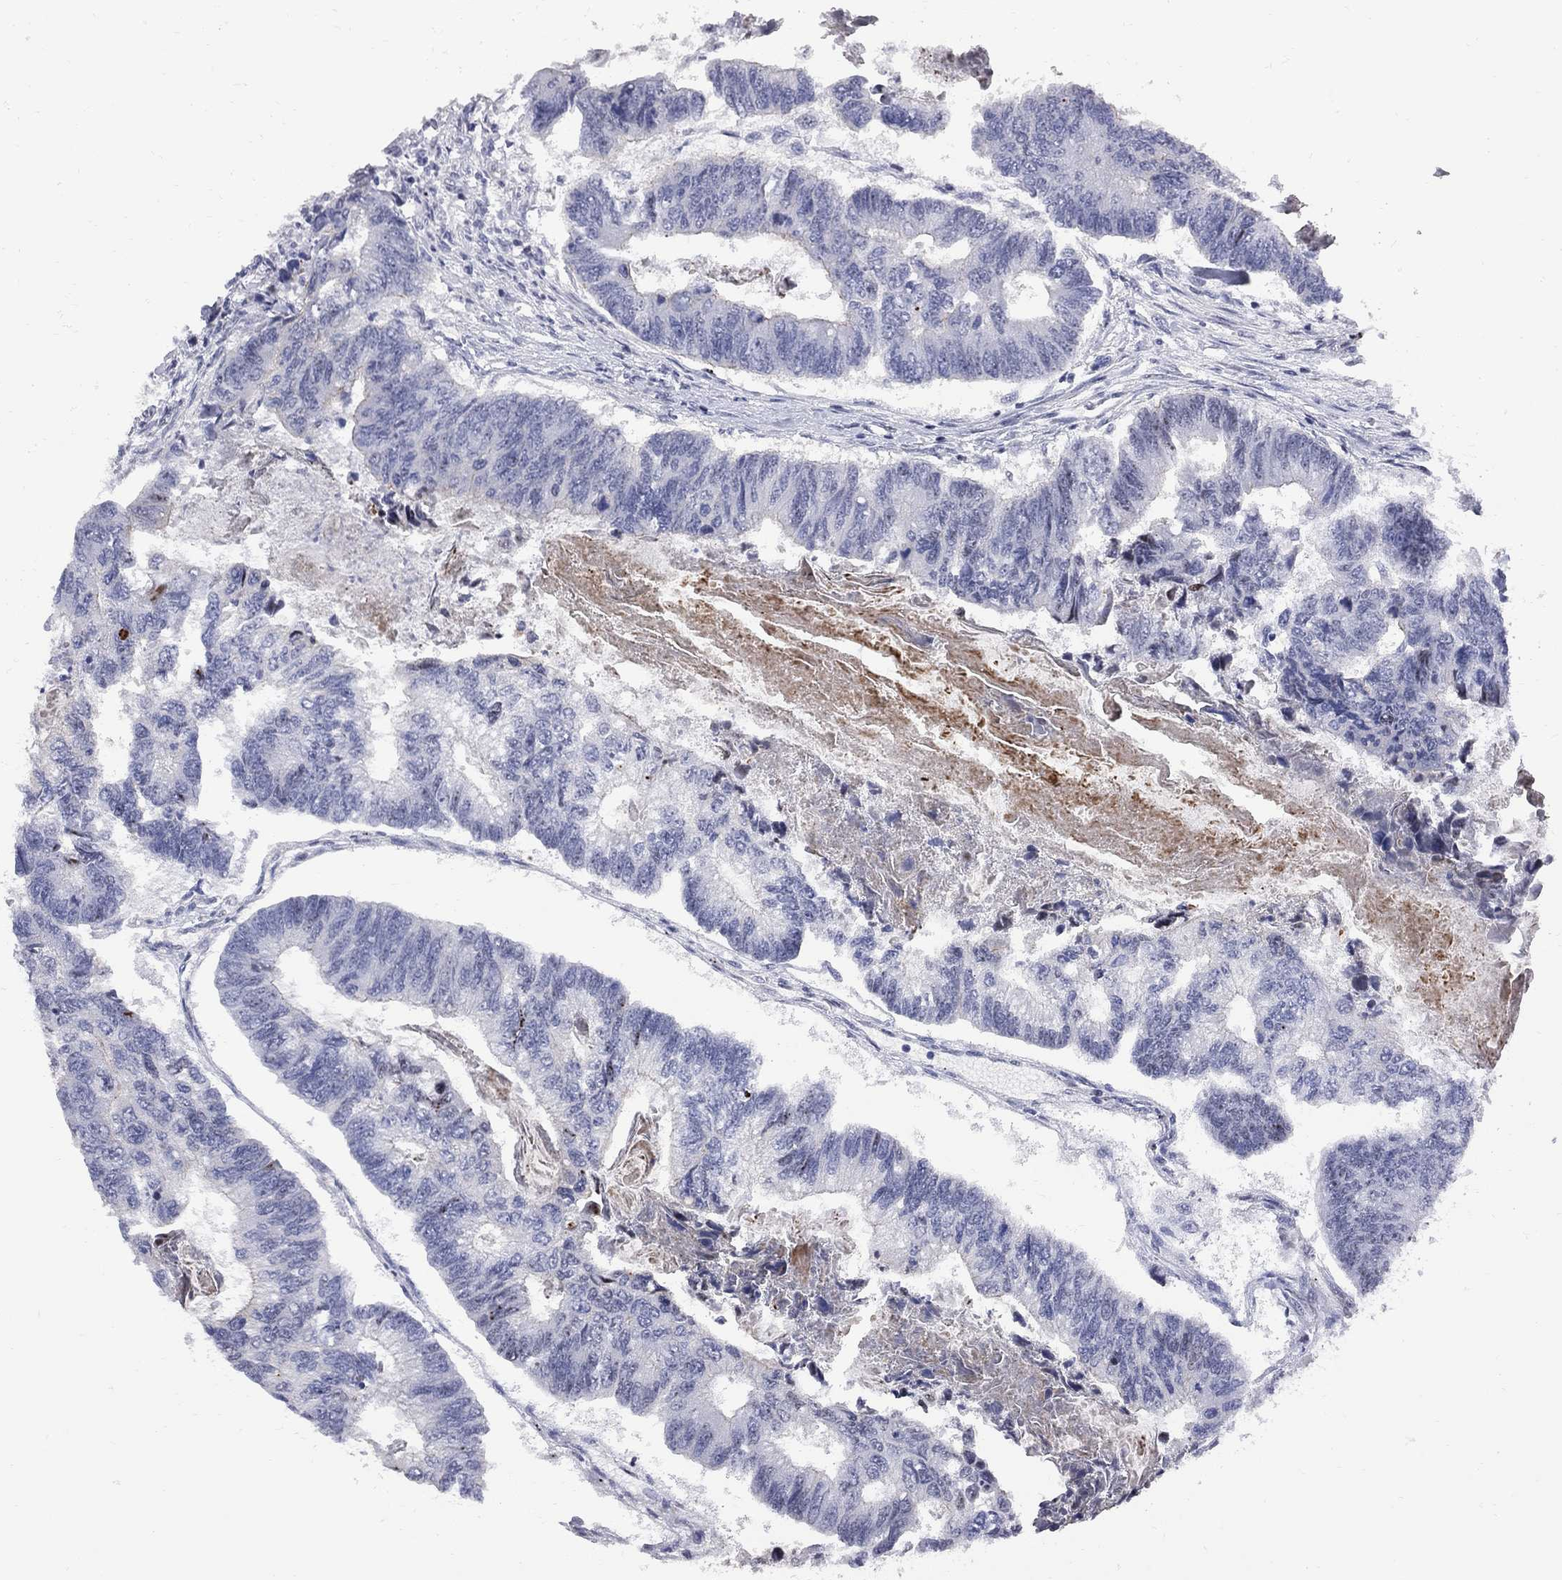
{"staining": {"intensity": "negative", "quantity": "none", "location": "none"}, "tissue": "colorectal cancer", "cell_type": "Tumor cells", "image_type": "cancer", "snomed": [{"axis": "morphology", "description": "Adenocarcinoma, NOS"}, {"axis": "topography", "description": "Colon"}], "caption": "Colorectal cancer (adenocarcinoma) was stained to show a protein in brown. There is no significant expression in tumor cells.", "gene": "DHX33", "patient": {"sex": "female", "age": 65}}